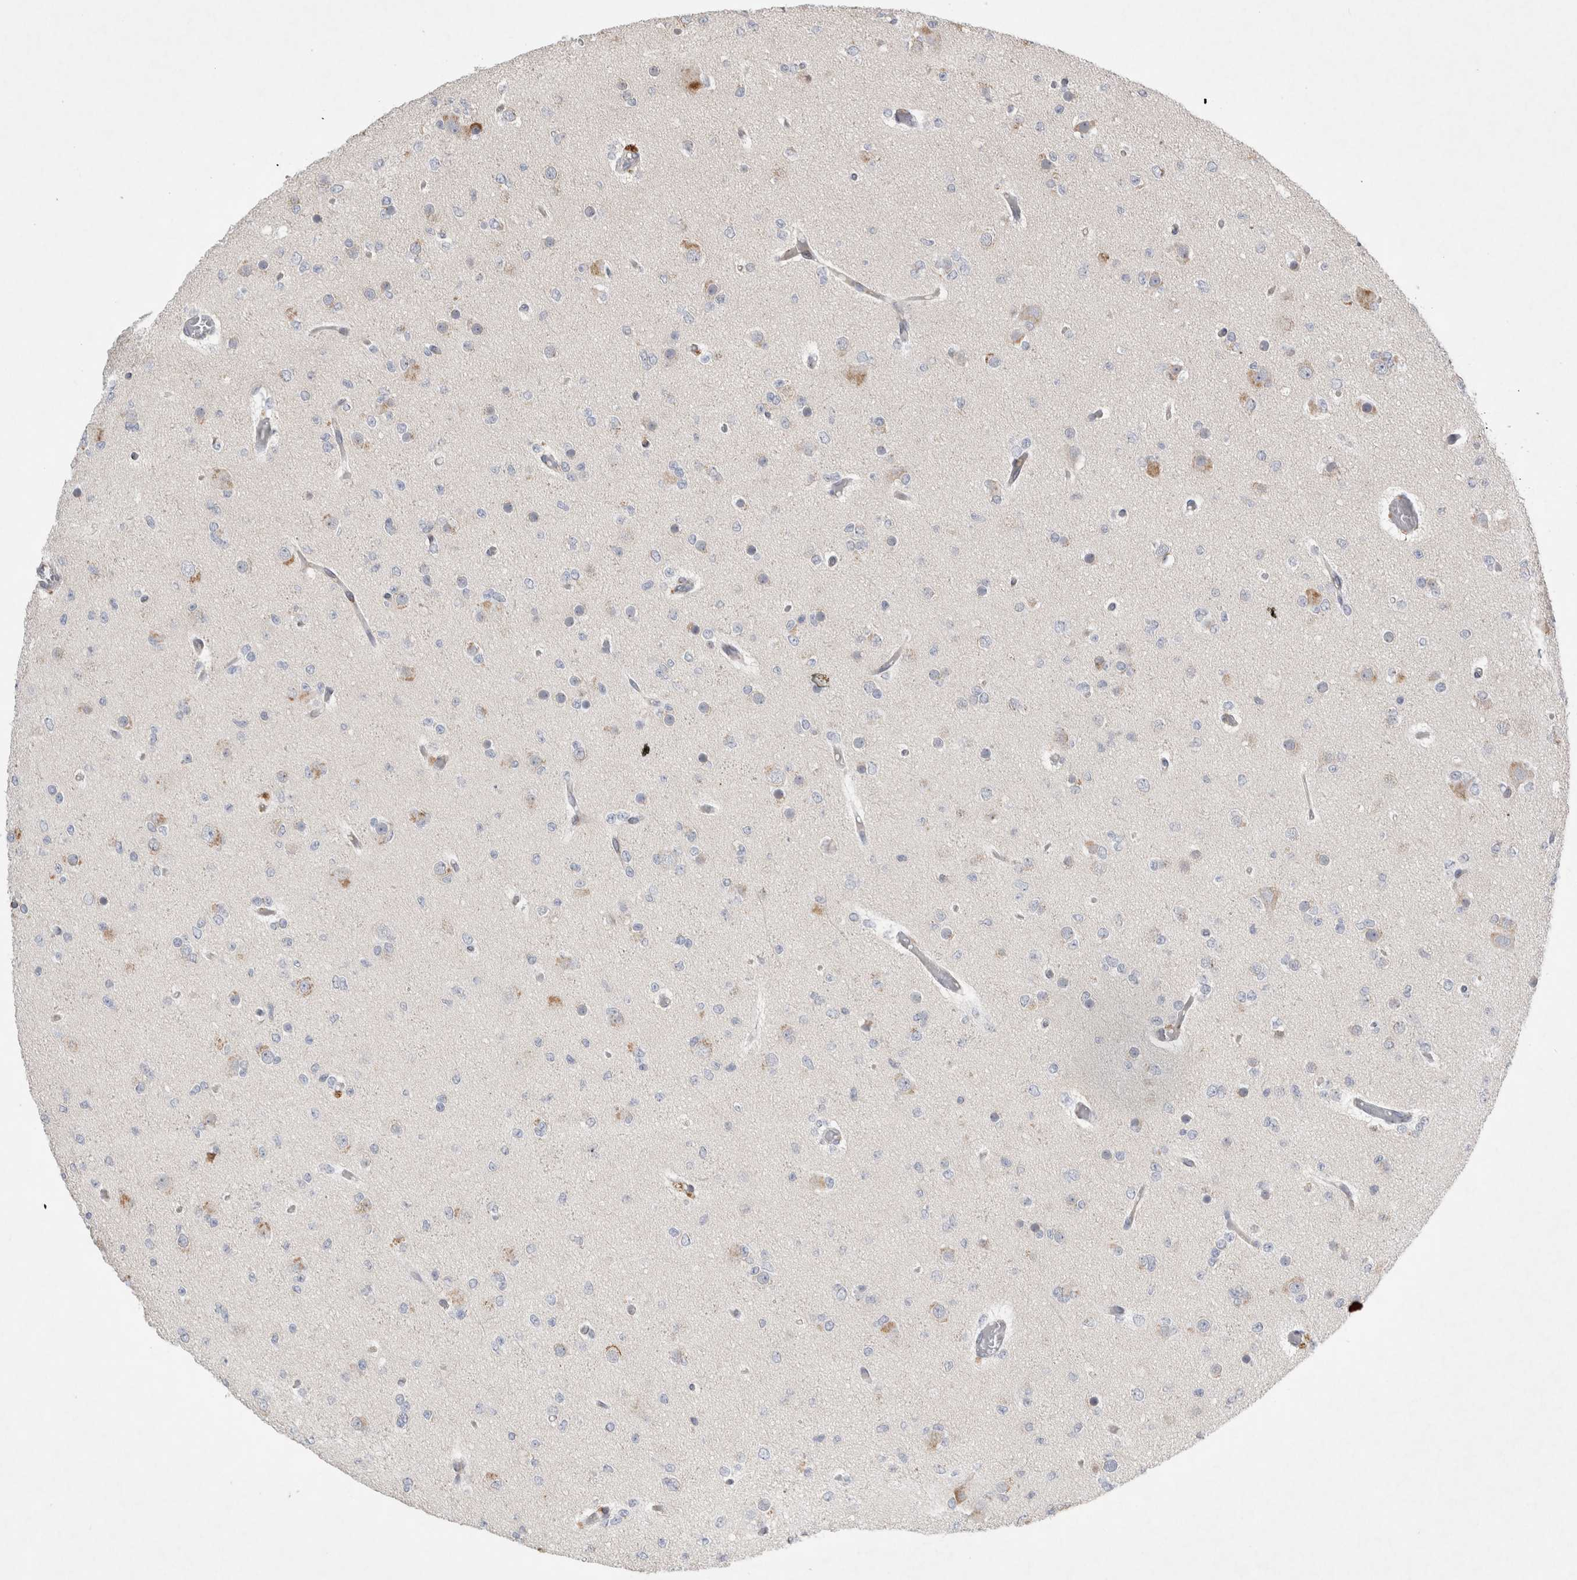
{"staining": {"intensity": "weak", "quantity": "<25%", "location": "cytoplasmic/membranous"}, "tissue": "glioma", "cell_type": "Tumor cells", "image_type": "cancer", "snomed": [{"axis": "morphology", "description": "Glioma, malignant, Low grade"}, {"axis": "topography", "description": "Brain"}], "caption": "The histopathology image demonstrates no staining of tumor cells in low-grade glioma (malignant).", "gene": "TRMT9B", "patient": {"sex": "female", "age": 22}}